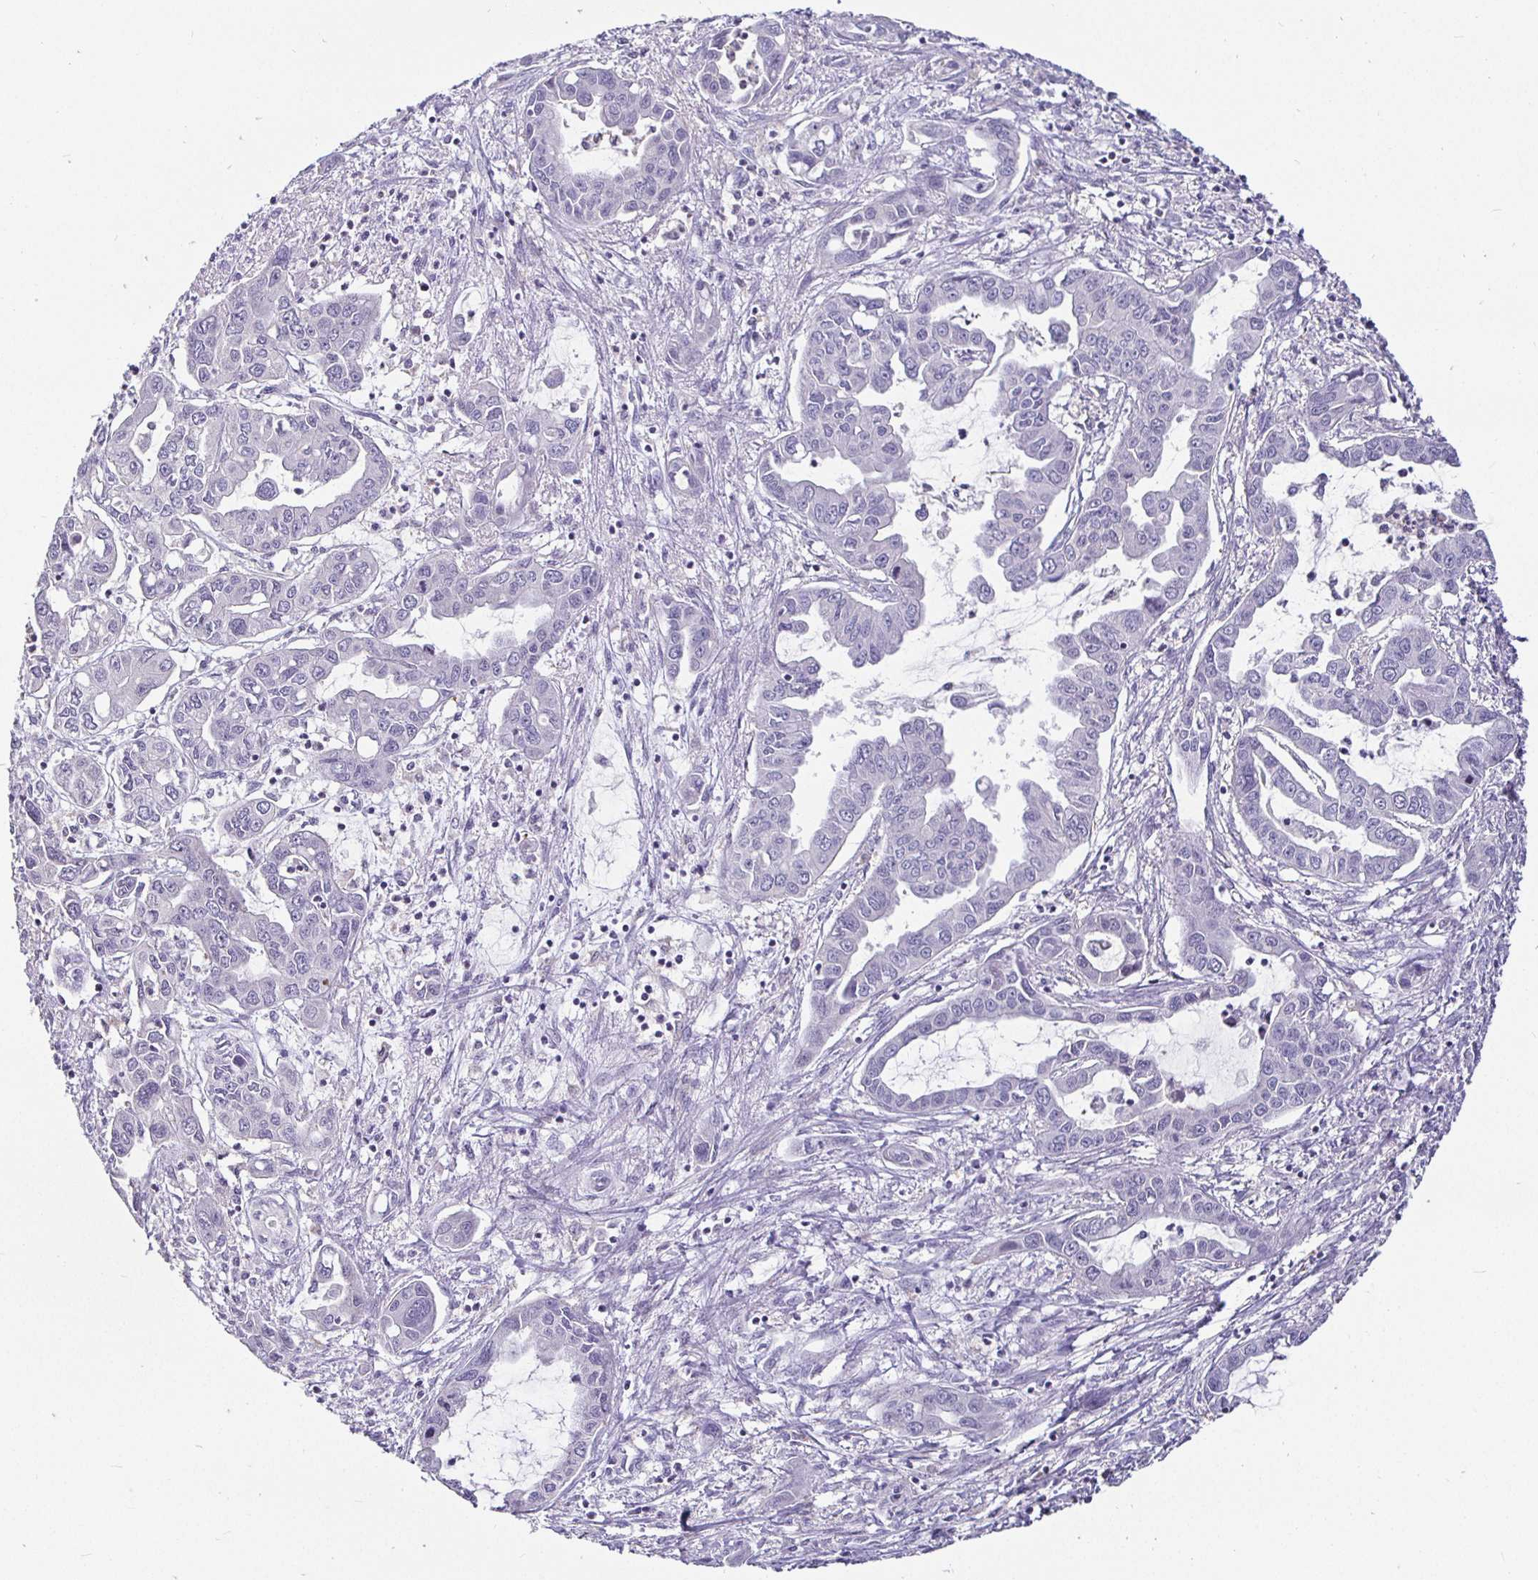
{"staining": {"intensity": "negative", "quantity": "none", "location": "none"}, "tissue": "liver cancer", "cell_type": "Tumor cells", "image_type": "cancer", "snomed": [{"axis": "morphology", "description": "Cholangiocarcinoma"}, {"axis": "topography", "description": "Liver"}], "caption": "Immunohistochemical staining of human liver cancer reveals no significant expression in tumor cells. (DAB immunohistochemistry (IHC) with hematoxylin counter stain).", "gene": "SIRPA", "patient": {"sex": "male", "age": 58}}